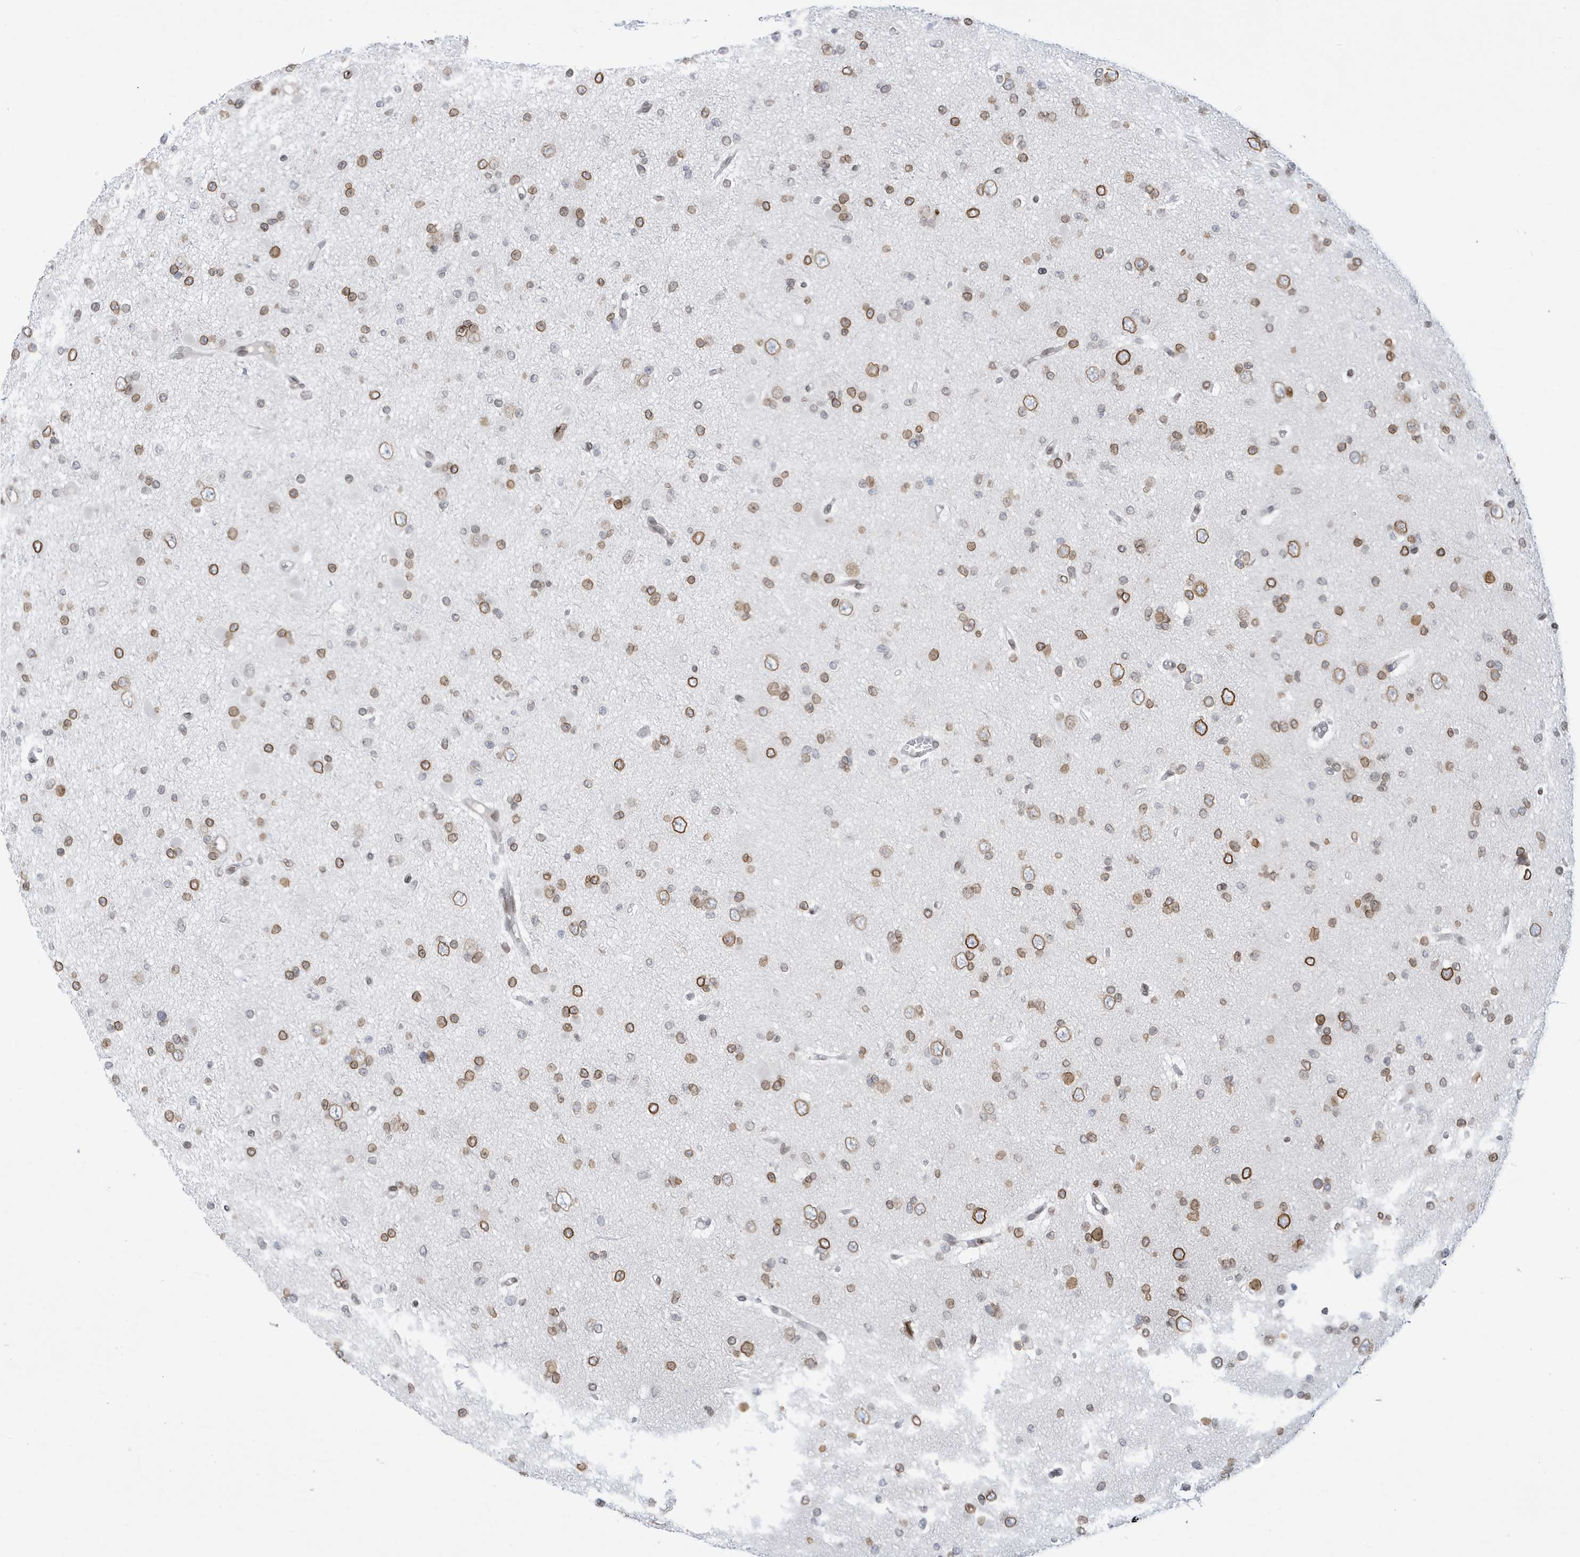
{"staining": {"intensity": "moderate", "quantity": ">75%", "location": "cytoplasmic/membranous,nuclear"}, "tissue": "glioma", "cell_type": "Tumor cells", "image_type": "cancer", "snomed": [{"axis": "morphology", "description": "Glioma, malignant, Low grade"}, {"axis": "topography", "description": "Brain"}], "caption": "Glioma stained for a protein (brown) shows moderate cytoplasmic/membranous and nuclear positive positivity in about >75% of tumor cells.", "gene": "PCYT1A", "patient": {"sex": "female", "age": 22}}